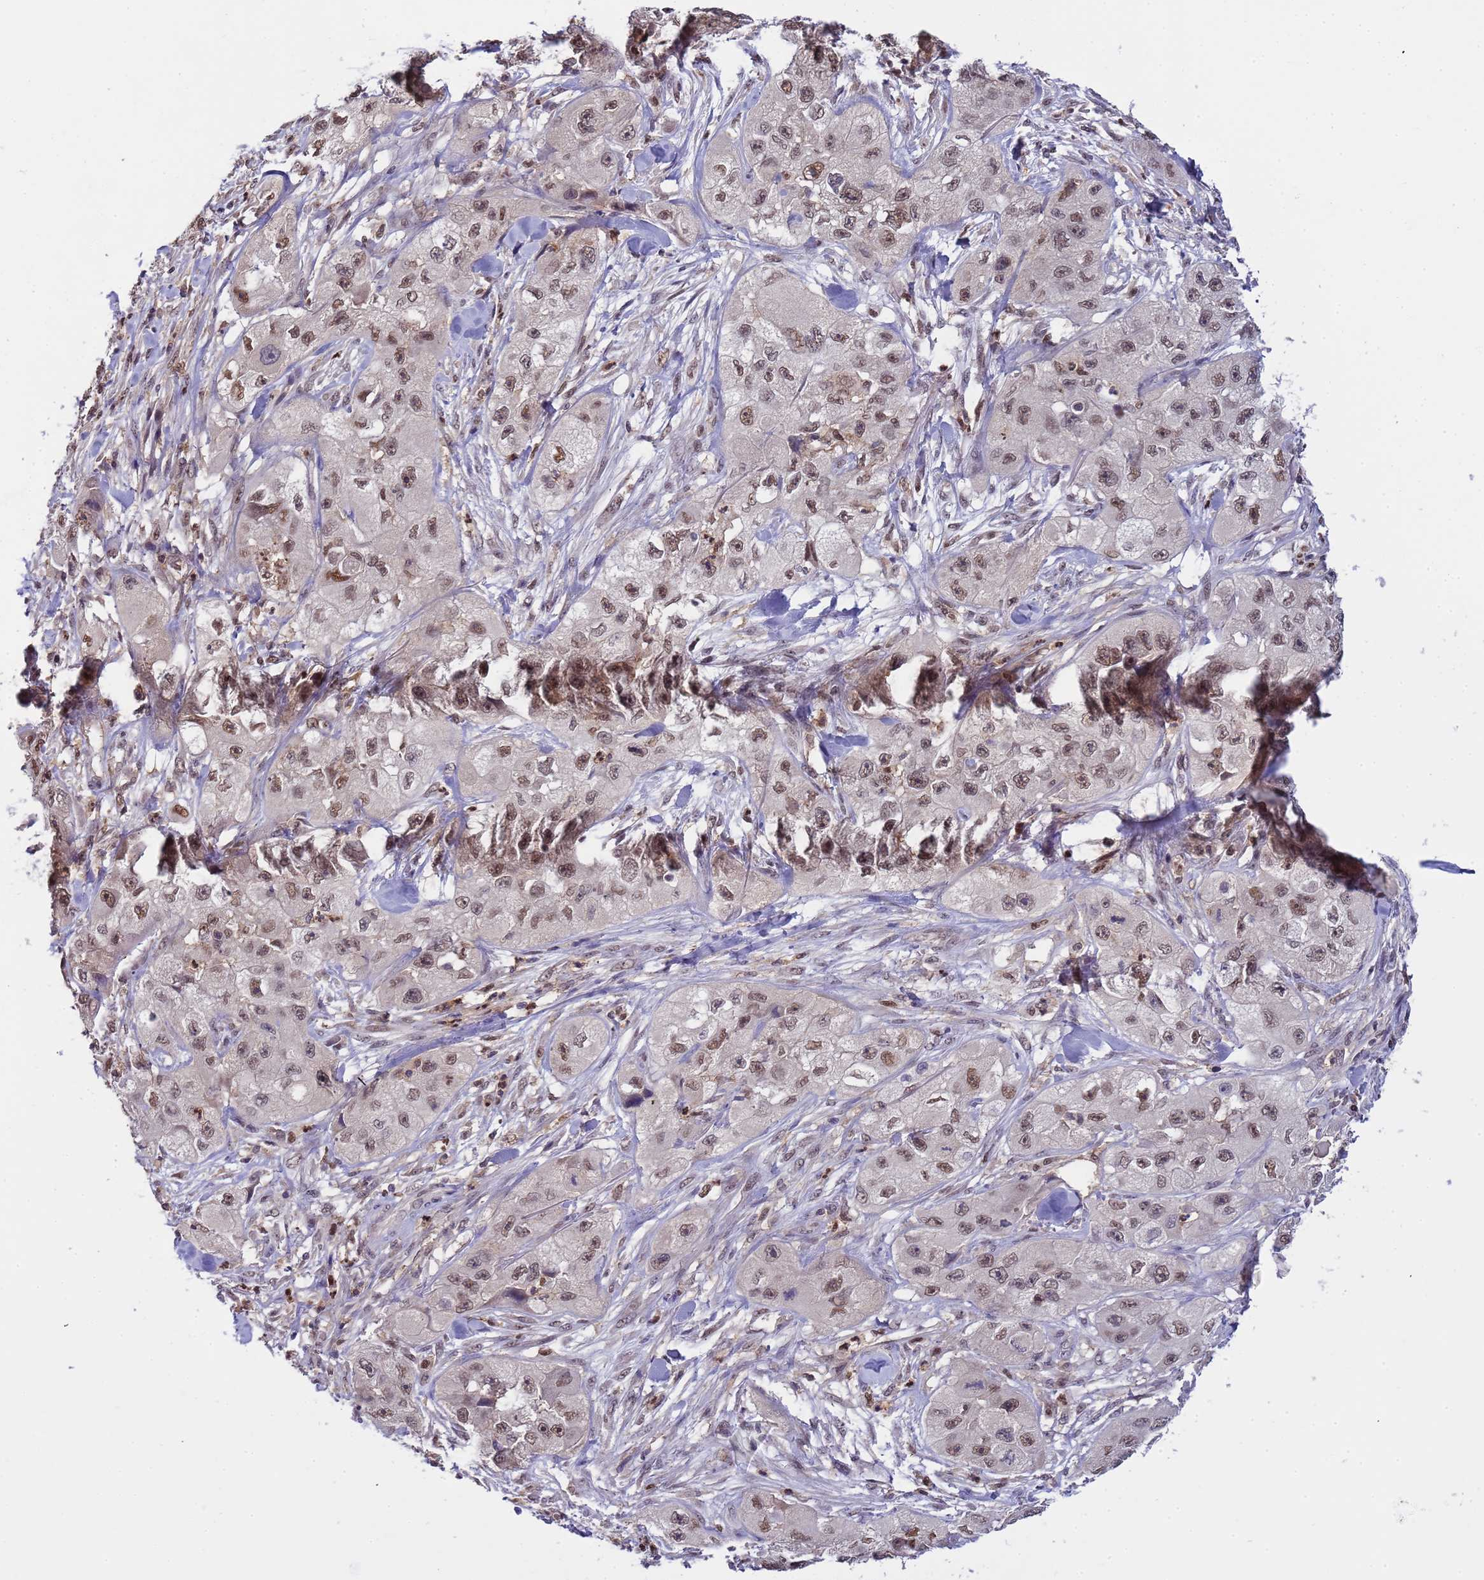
{"staining": {"intensity": "moderate", "quantity": "25%-75%", "location": "nuclear"}, "tissue": "skin cancer", "cell_type": "Tumor cells", "image_type": "cancer", "snomed": [{"axis": "morphology", "description": "Squamous cell carcinoma, NOS"}, {"axis": "topography", "description": "Skin"}, {"axis": "topography", "description": "Subcutis"}], "caption": "Immunohistochemistry of skin squamous cell carcinoma displays medium levels of moderate nuclear expression in about 25%-75% of tumor cells. The protein of interest is stained brown, and the nuclei are stained in blue (DAB (3,3'-diaminobenzidine) IHC with brightfield microscopy, high magnification).", "gene": "CD53", "patient": {"sex": "male", "age": 73}}